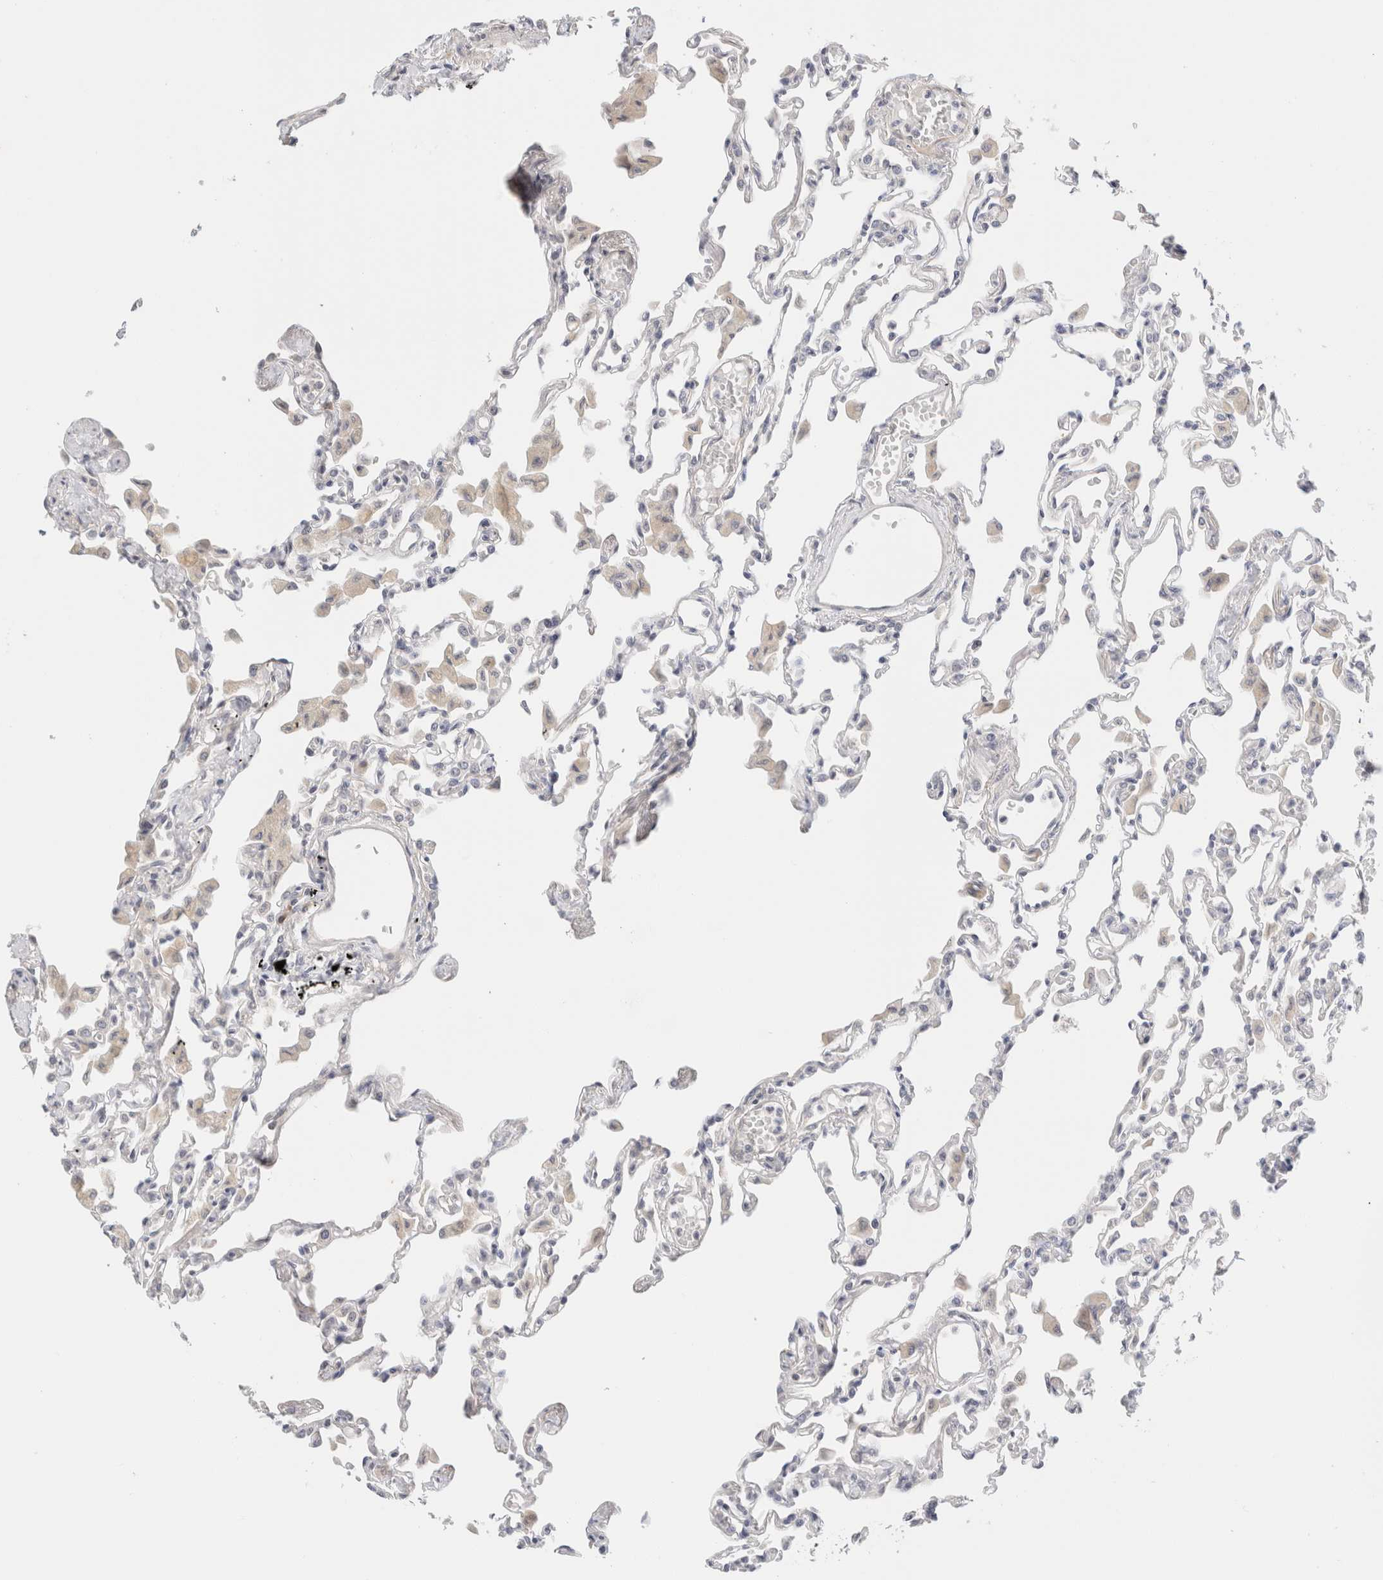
{"staining": {"intensity": "negative", "quantity": "none", "location": "none"}, "tissue": "lung", "cell_type": "Alveolar cells", "image_type": "normal", "snomed": [{"axis": "morphology", "description": "Normal tissue, NOS"}, {"axis": "topography", "description": "Bronchus"}, {"axis": "topography", "description": "Lung"}], "caption": "This is an IHC photomicrograph of normal lung. There is no positivity in alveolar cells.", "gene": "SPRTN", "patient": {"sex": "female", "age": 49}}